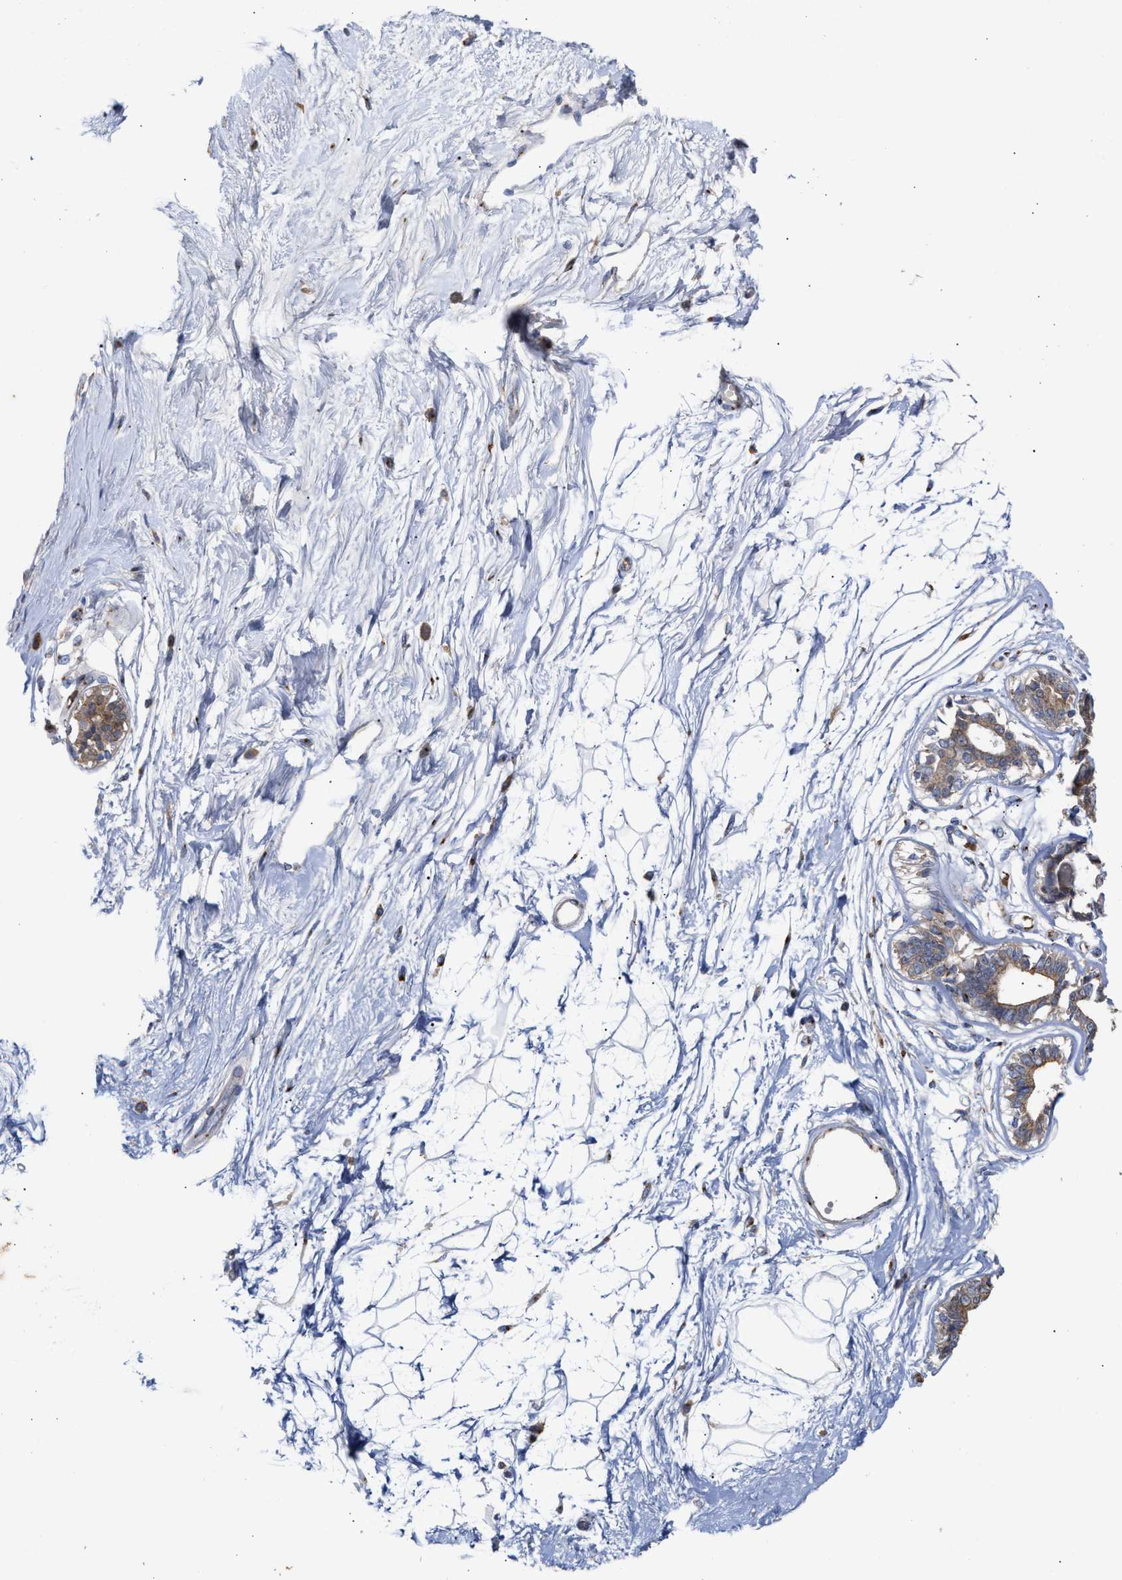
{"staining": {"intensity": "negative", "quantity": "none", "location": "none"}, "tissue": "breast", "cell_type": "Adipocytes", "image_type": "normal", "snomed": [{"axis": "morphology", "description": "Normal tissue, NOS"}, {"axis": "topography", "description": "Breast"}], "caption": "IHC micrograph of benign breast: human breast stained with DAB exhibits no significant protein staining in adipocytes.", "gene": "CCL2", "patient": {"sex": "female", "age": 45}}